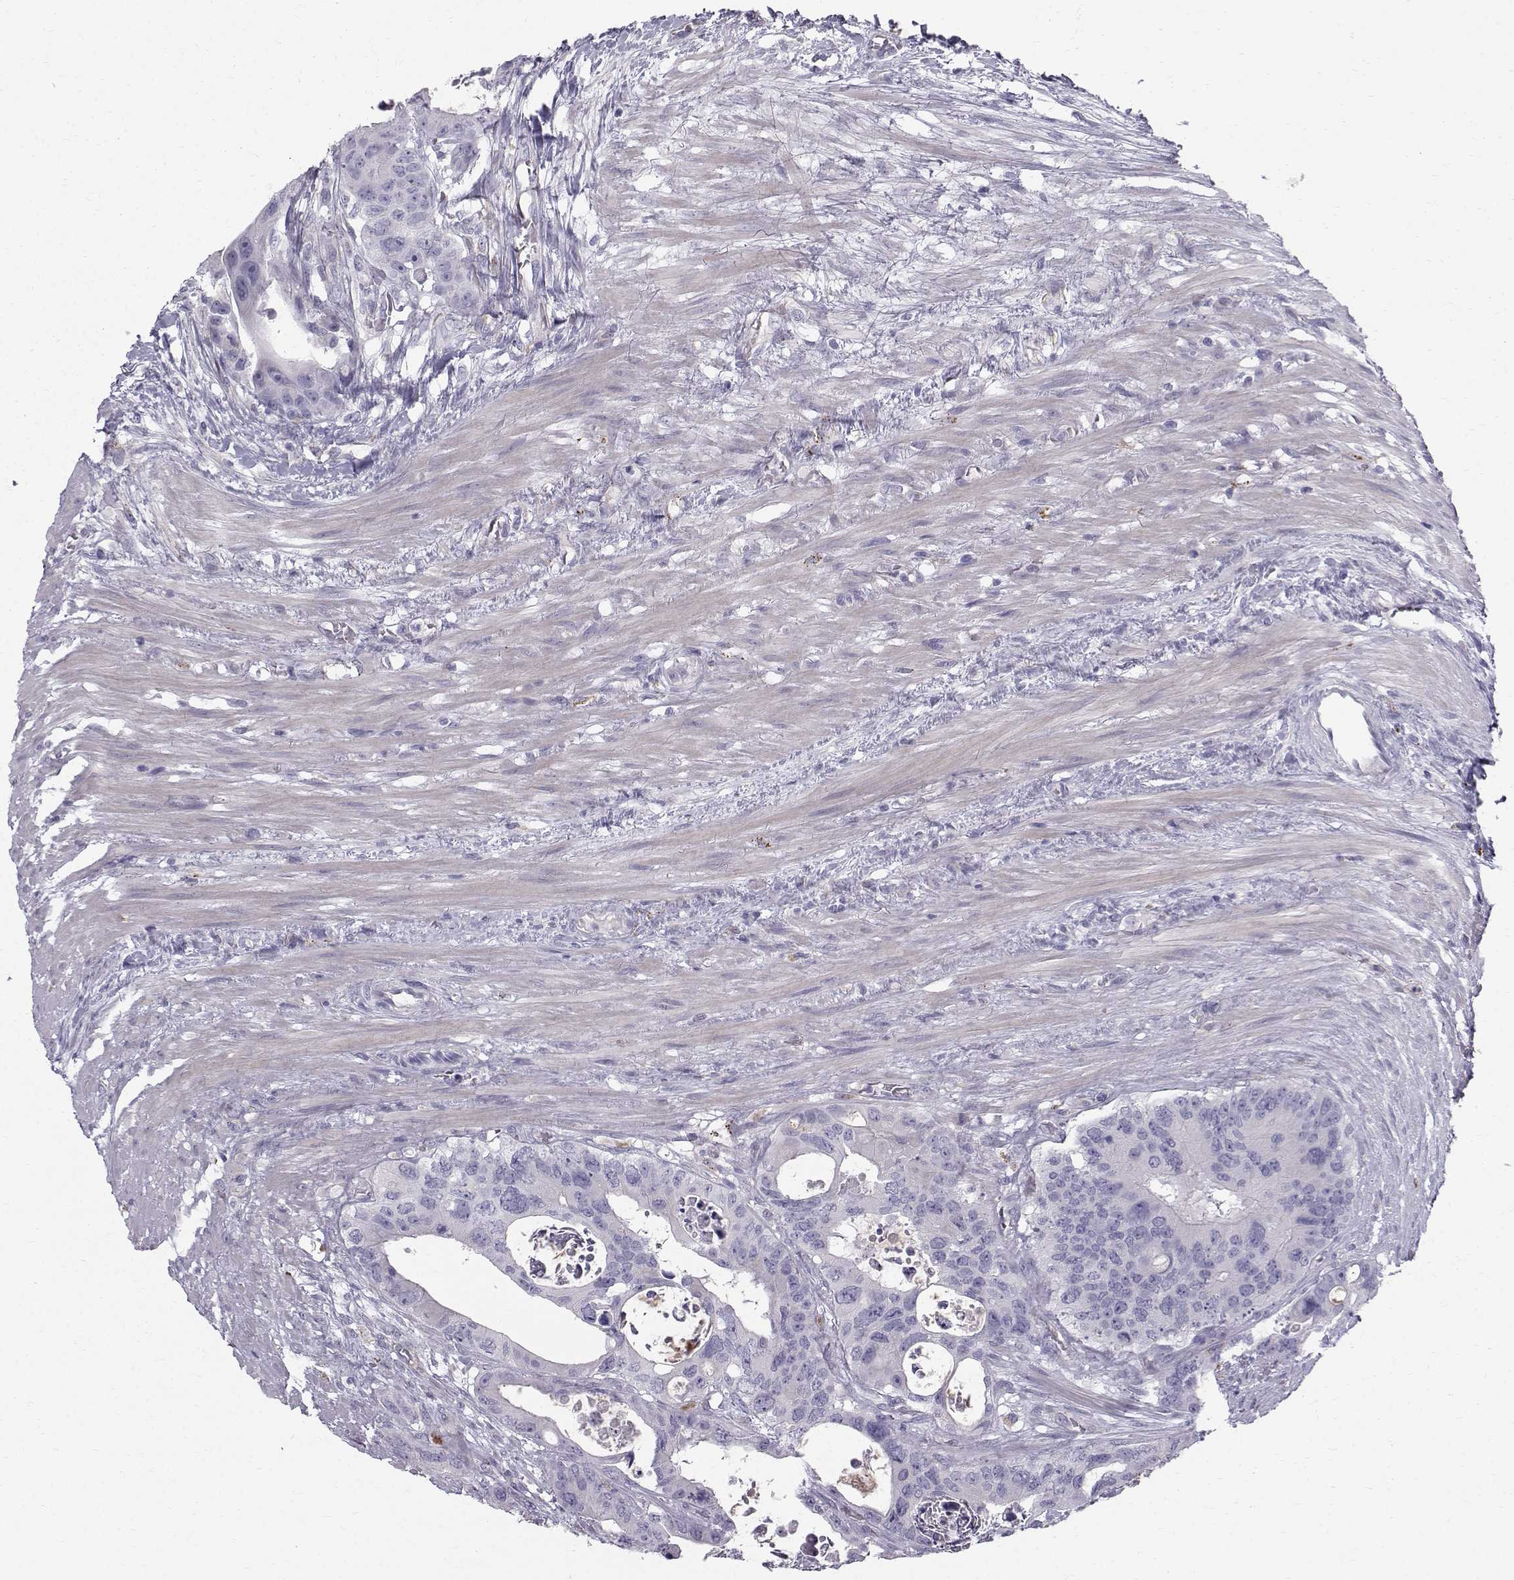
{"staining": {"intensity": "negative", "quantity": "none", "location": "none"}, "tissue": "colorectal cancer", "cell_type": "Tumor cells", "image_type": "cancer", "snomed": [{"axis": "morphology", "description": "Adenocarcinoma, NOS"}, {"axis": "topography", "description": "Rectum"}], "caption": "Immunohistochemical staining of colorectal cancer shows no significant positivity in tumor cells.", "gene": "CALCR", "patient": {"sex": "male", "age": 64}}